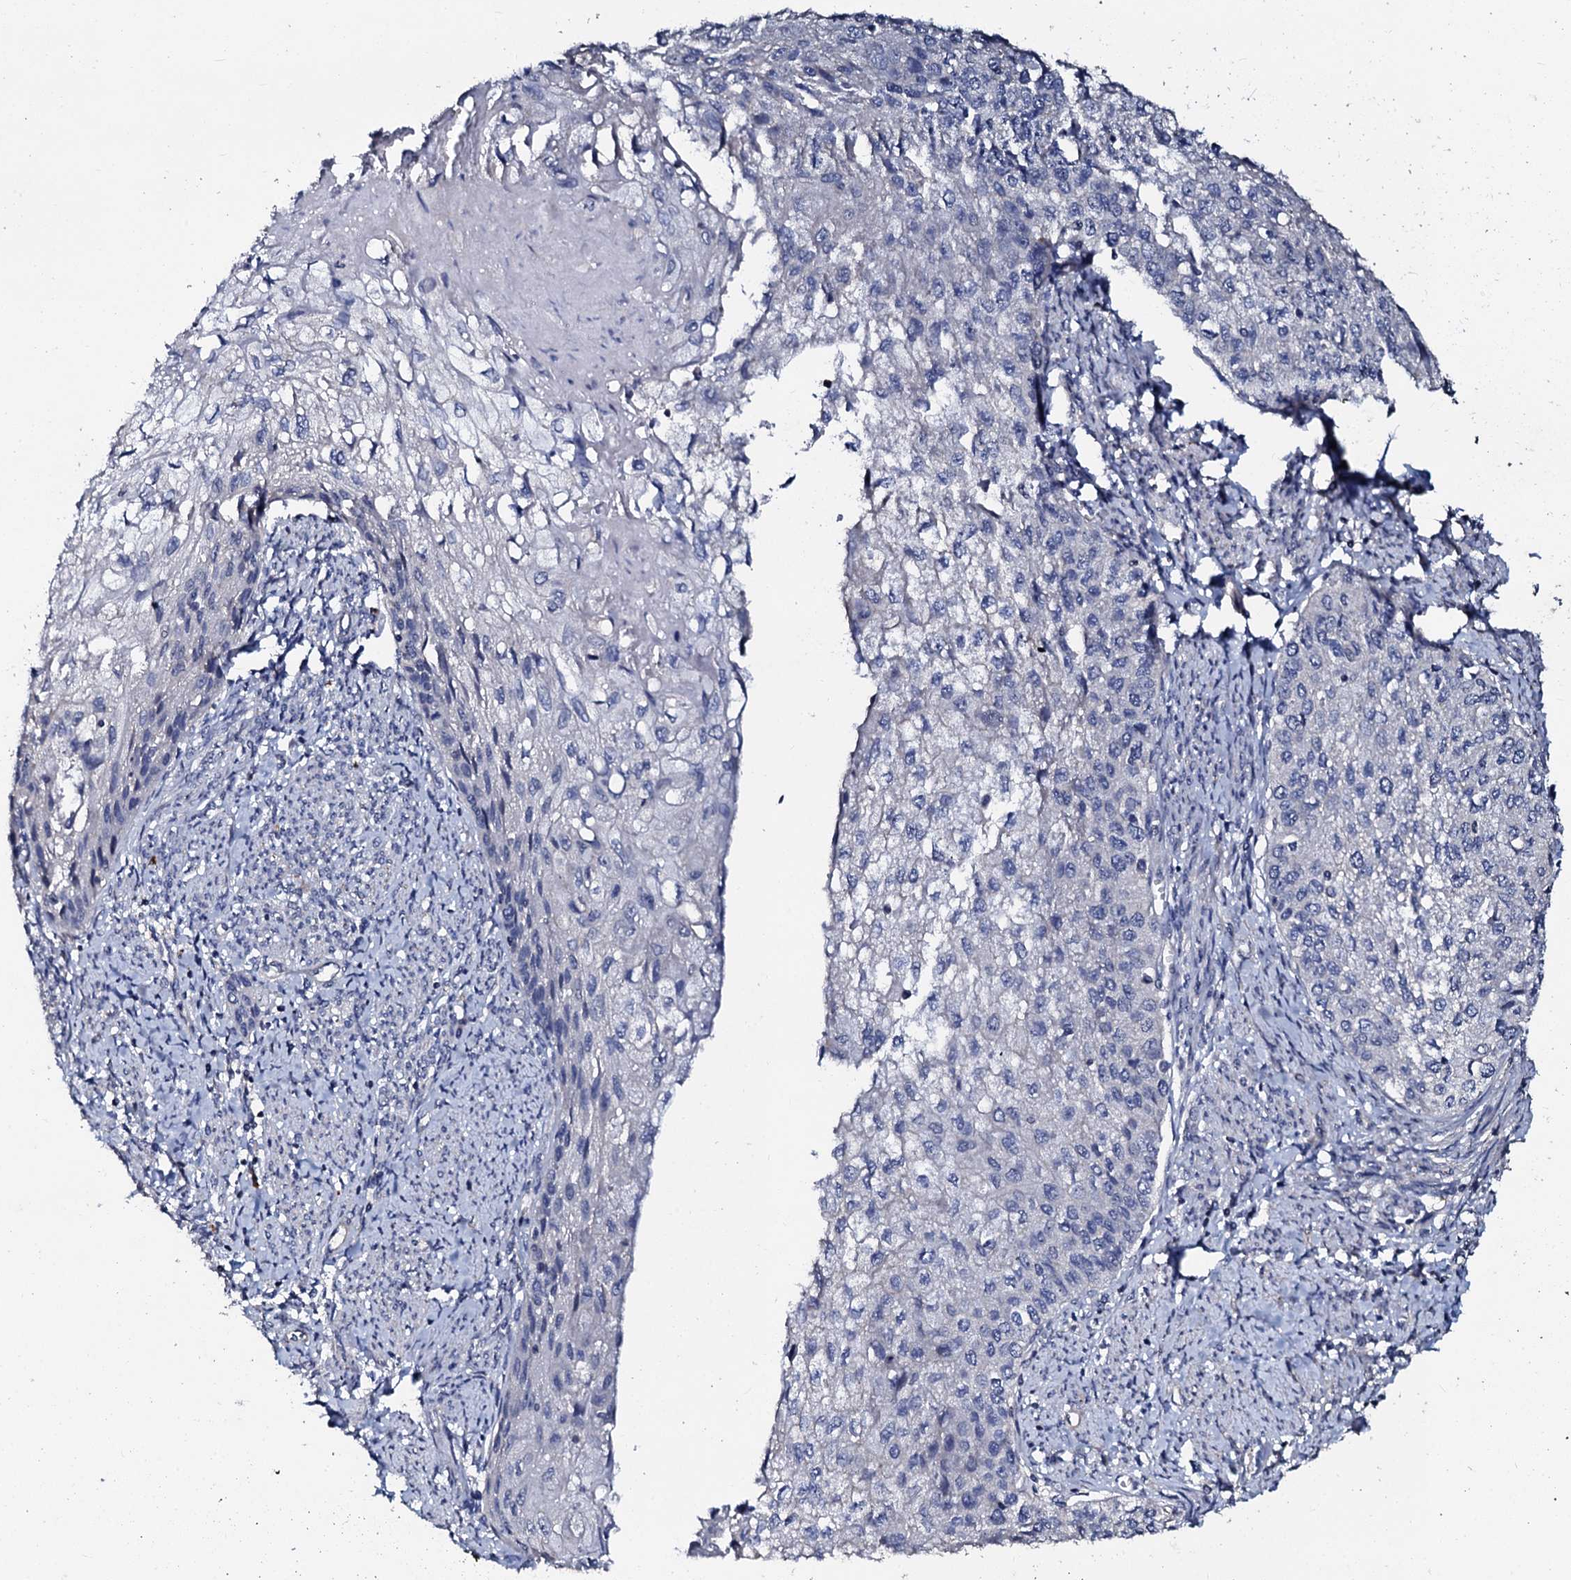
{"staining": {"intensity": "negative", "quantity": "none", "location": "none"}, "tissue": "cervical cancer", "cell_type": "Tumor cells", "image_type": "cancer", "snomed": [{"axis": "morphology", "description": "Squamous cell carcinoma, NOS"}, {"axis": "topography", "description": "Cervix"}], "caption": "The immunohistochemistry histopathology image has no significant expression in tumor cells of cervical cancer tissue.", "gene": "SLC37A4", "patient": {"sex": "female", "age": 67}}